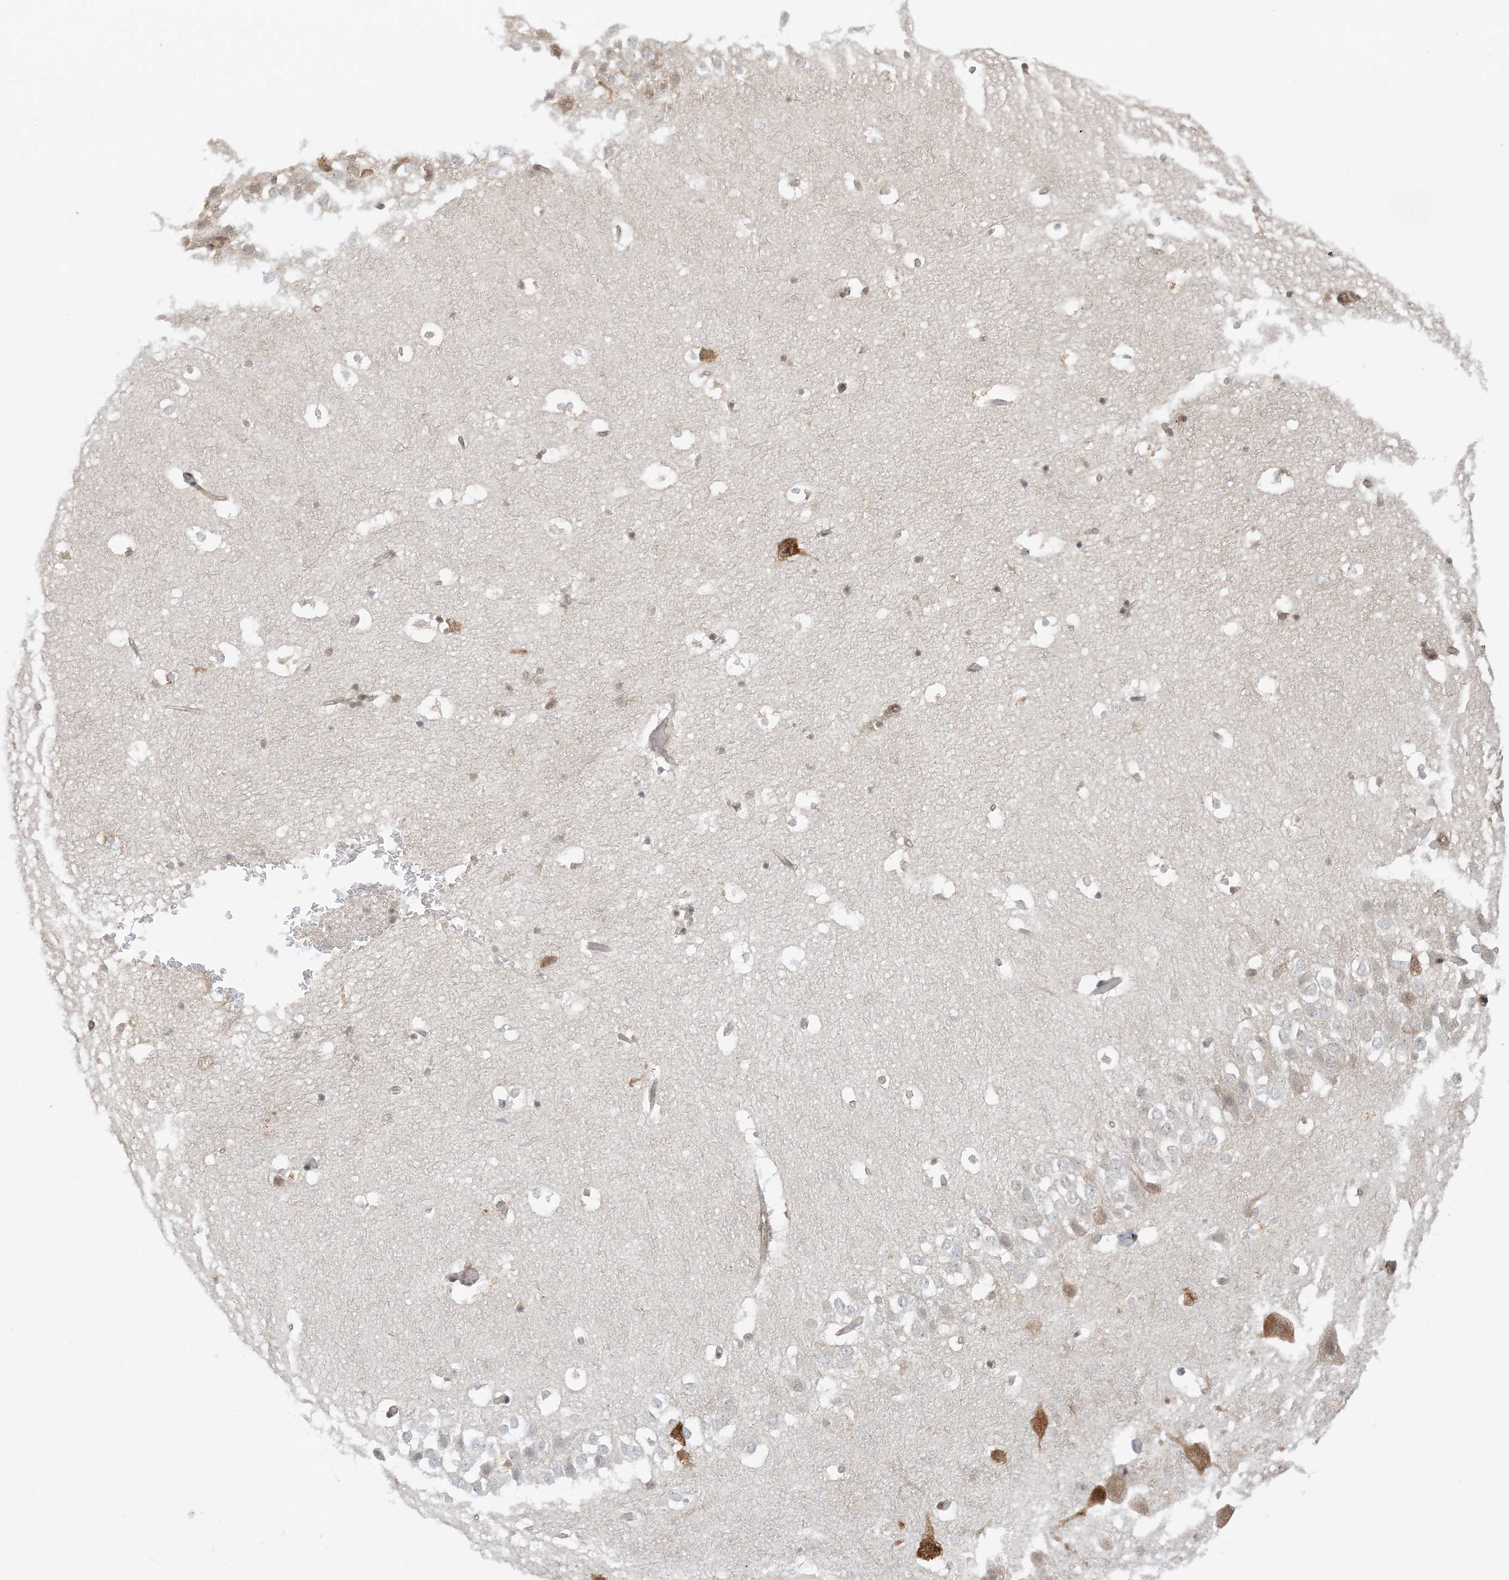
{"staining": {"intensity": "moderate", "quantity": "<25%", "location": "cytoplasmic/membranous"}, "tissue": "hippocampus", "cell_type": "Glial cells", "image_type": "normal", "snomed": [{"axis": "morphology", "description": "Normal tissue, NOS"}, {"axis": "topography", "description": "Hippocampus"}], "caption": "The immunohistochemical stain labels moderate cytoplasmic/membranous positivity in glial cells of benign hippocampus. The staining was performed using DAB to visualize the protein expression in brown, while the nuclei were stained in blue with hematoxylin (Magnification: 20x).", "gene": "UBAP2L", "patient": {"sex": "female", "age": 52}}